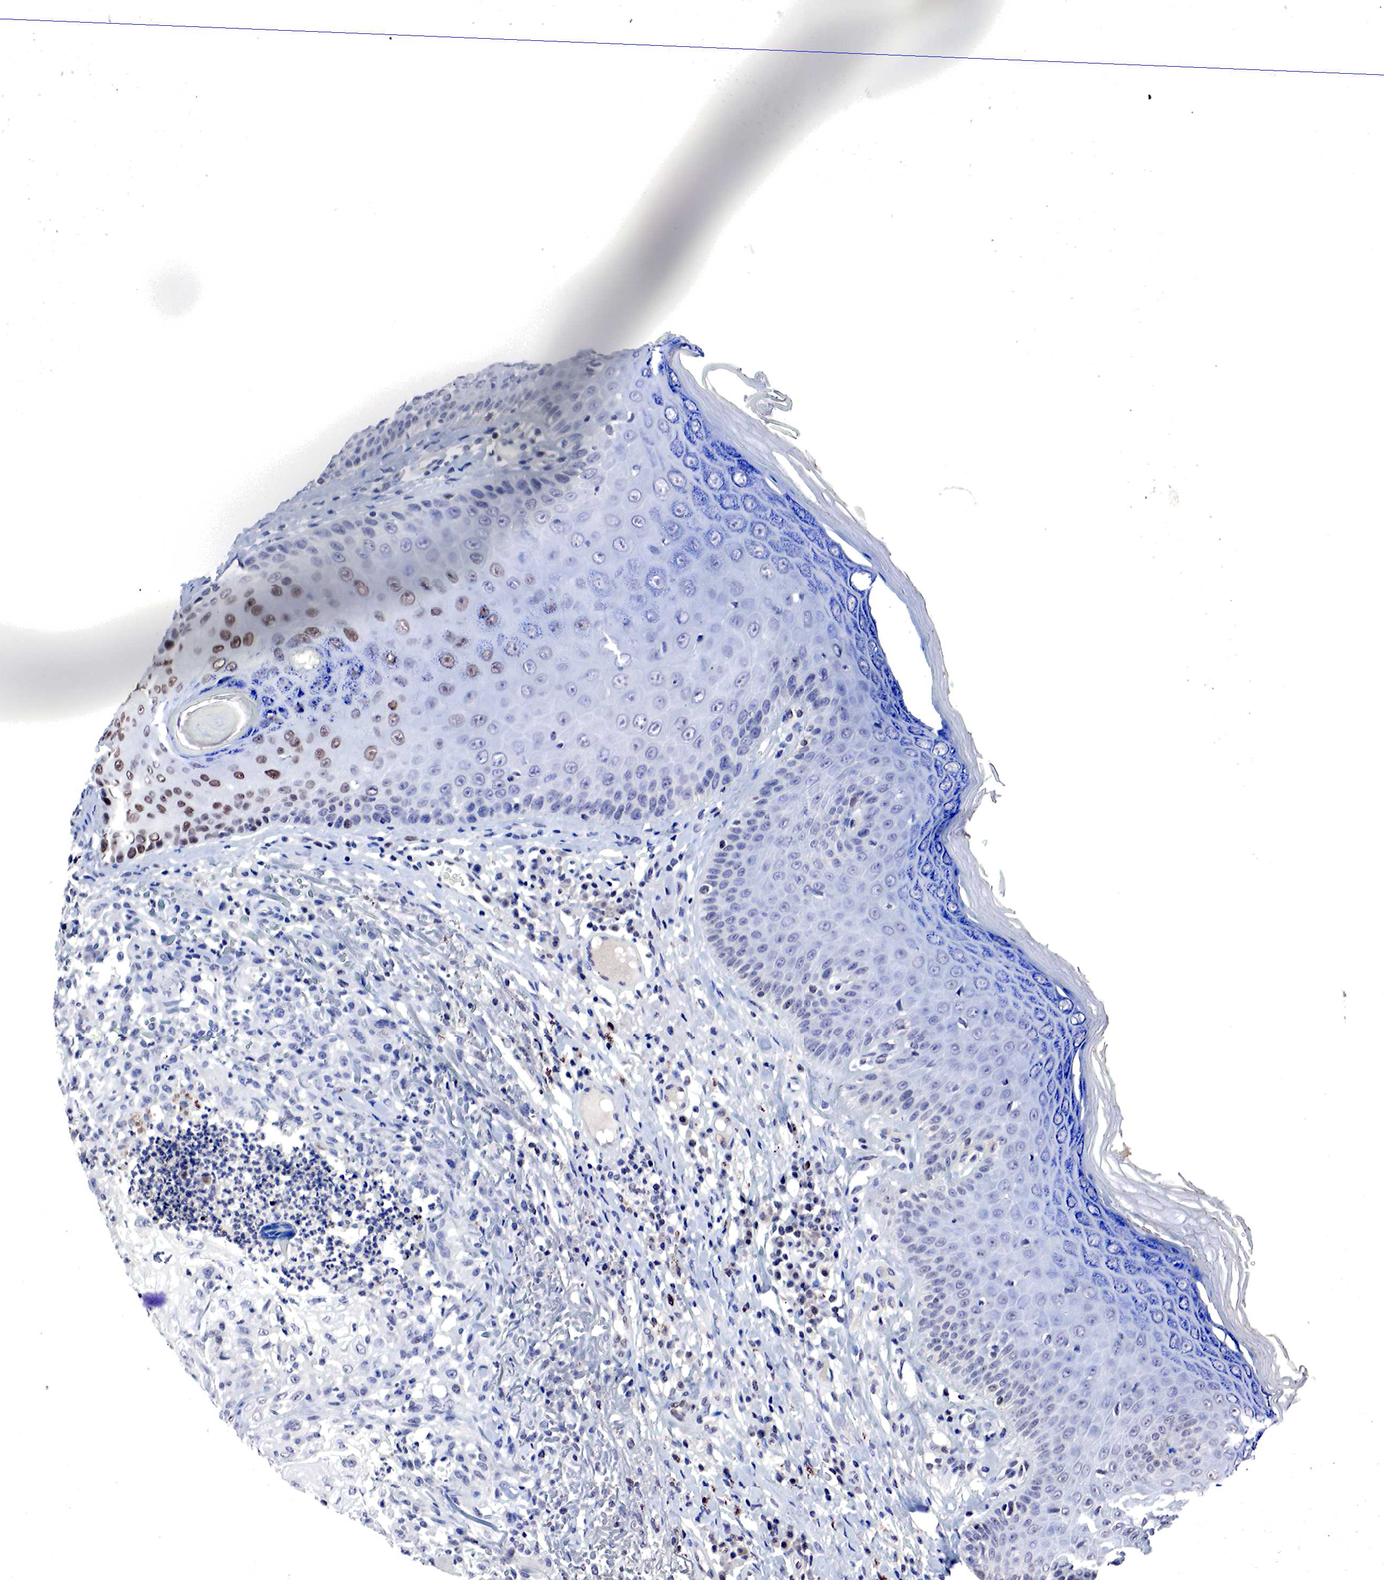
{"staining": {"intensity": "negative", "quantity": "none", "location": "none"}, "tissue": "skin cancer", "cell_type": "Tumor cells", "image_type": "cancer", "snomed": [{"axis": "morphology", "description": "Normal tissue, NOS"}, {"axis": "morphology", "description": "Basal cell carcinoma"}, {"axis": "topography", "description": "Skin"}], "caption": "Immunohistochemistry of skin cancer (basal cell carcinoma) displays no staining in tumor cells.", "gene": "DACH2", "patient": {"sex": "male", "age": 74}}